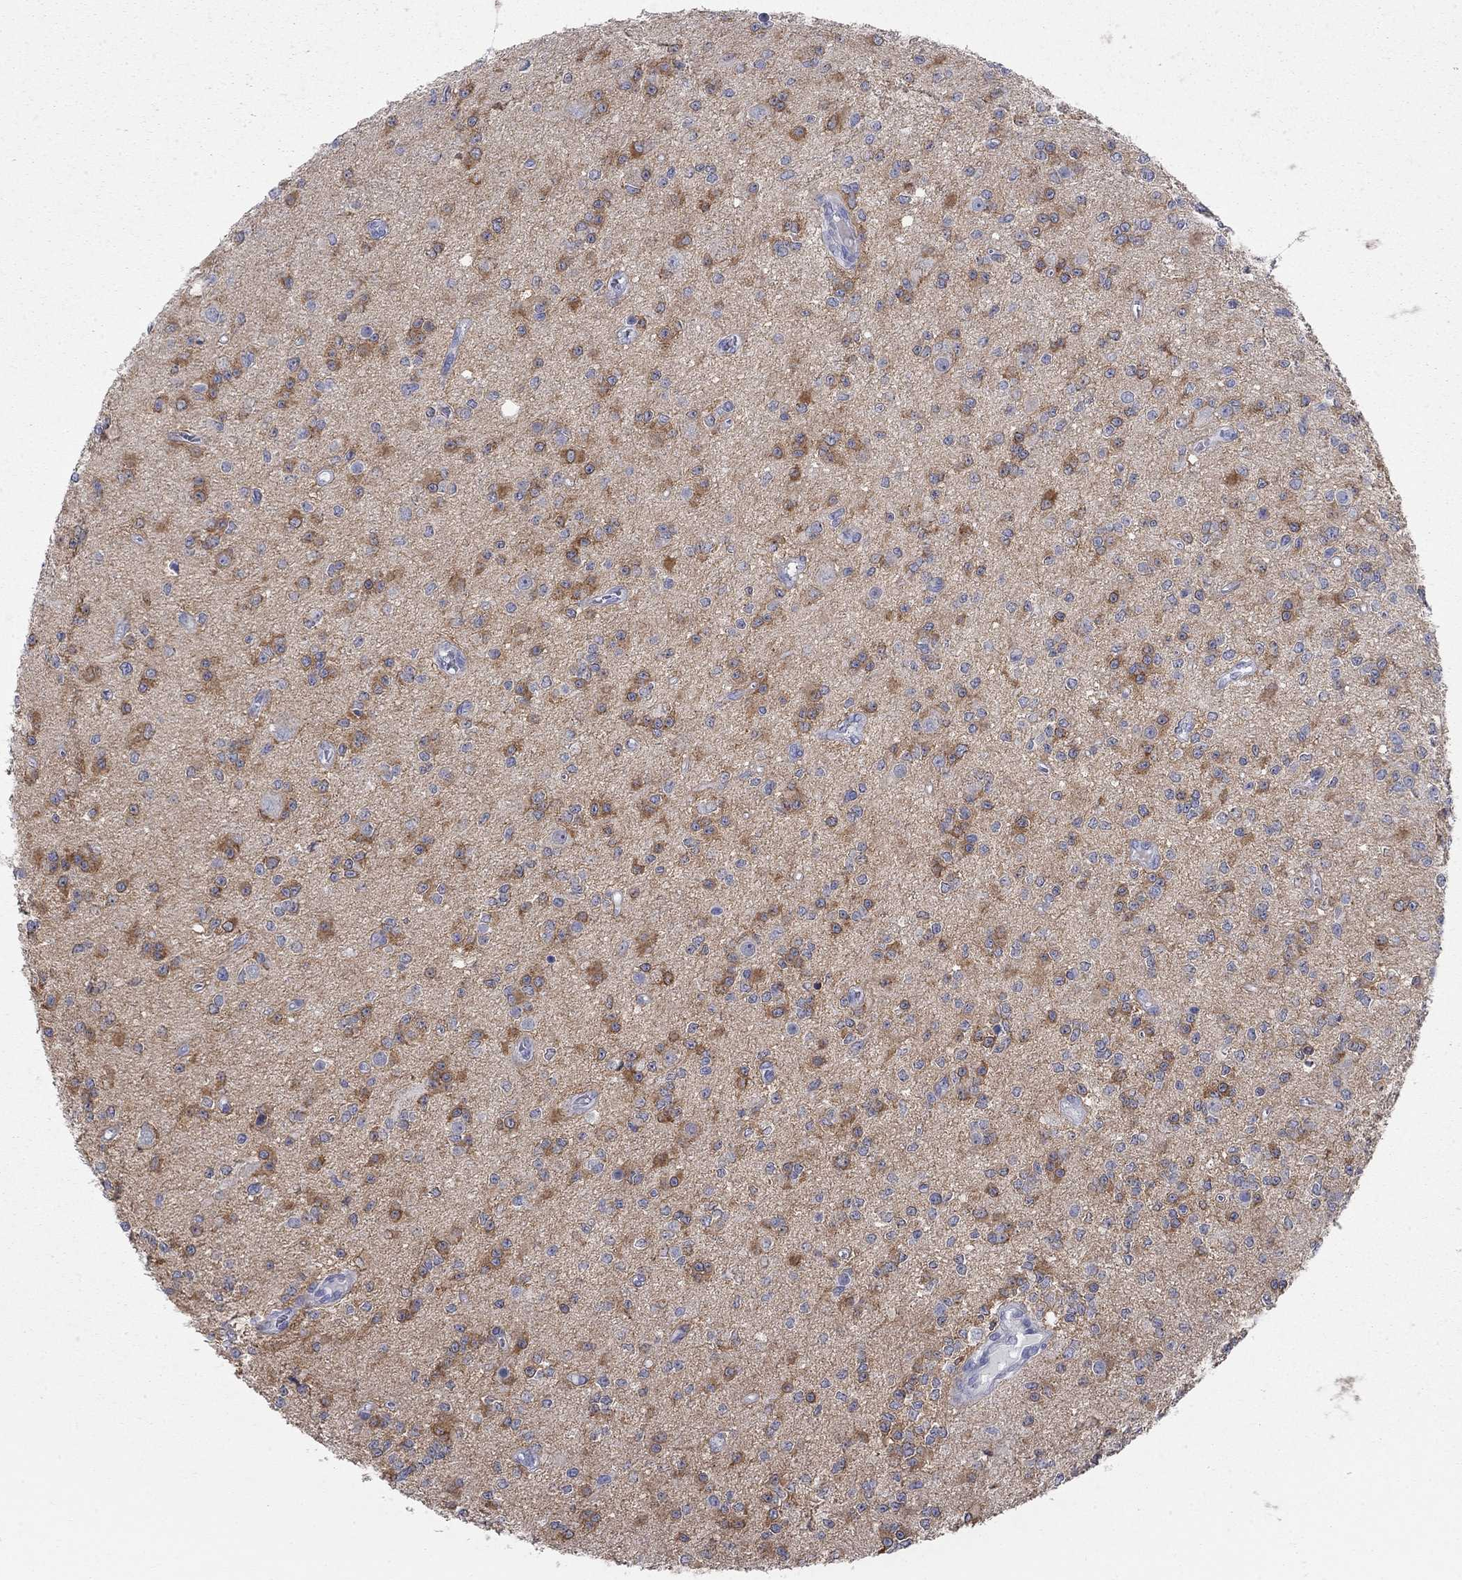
{"staining": {"intensity": "strong", "quantity": "25%-75%", "location": "cytoplasmic/membranous"}, "tissue": "glioma", "cell_type": "Tumor cells", "image_type": "cancer", "snomed": [{"axis": "morphology", "description": "Glioma, malignant, Low grade"}, {"axis": "topography", "description": "Brain"}], "caption": "IHC of human glioma exhibits high levels of strong cytoplasmic/membranous expression in approximately 25%-75% of tumor cells.", "gene": "WASF3", "patient": {"sex": "female", "age": 45}}